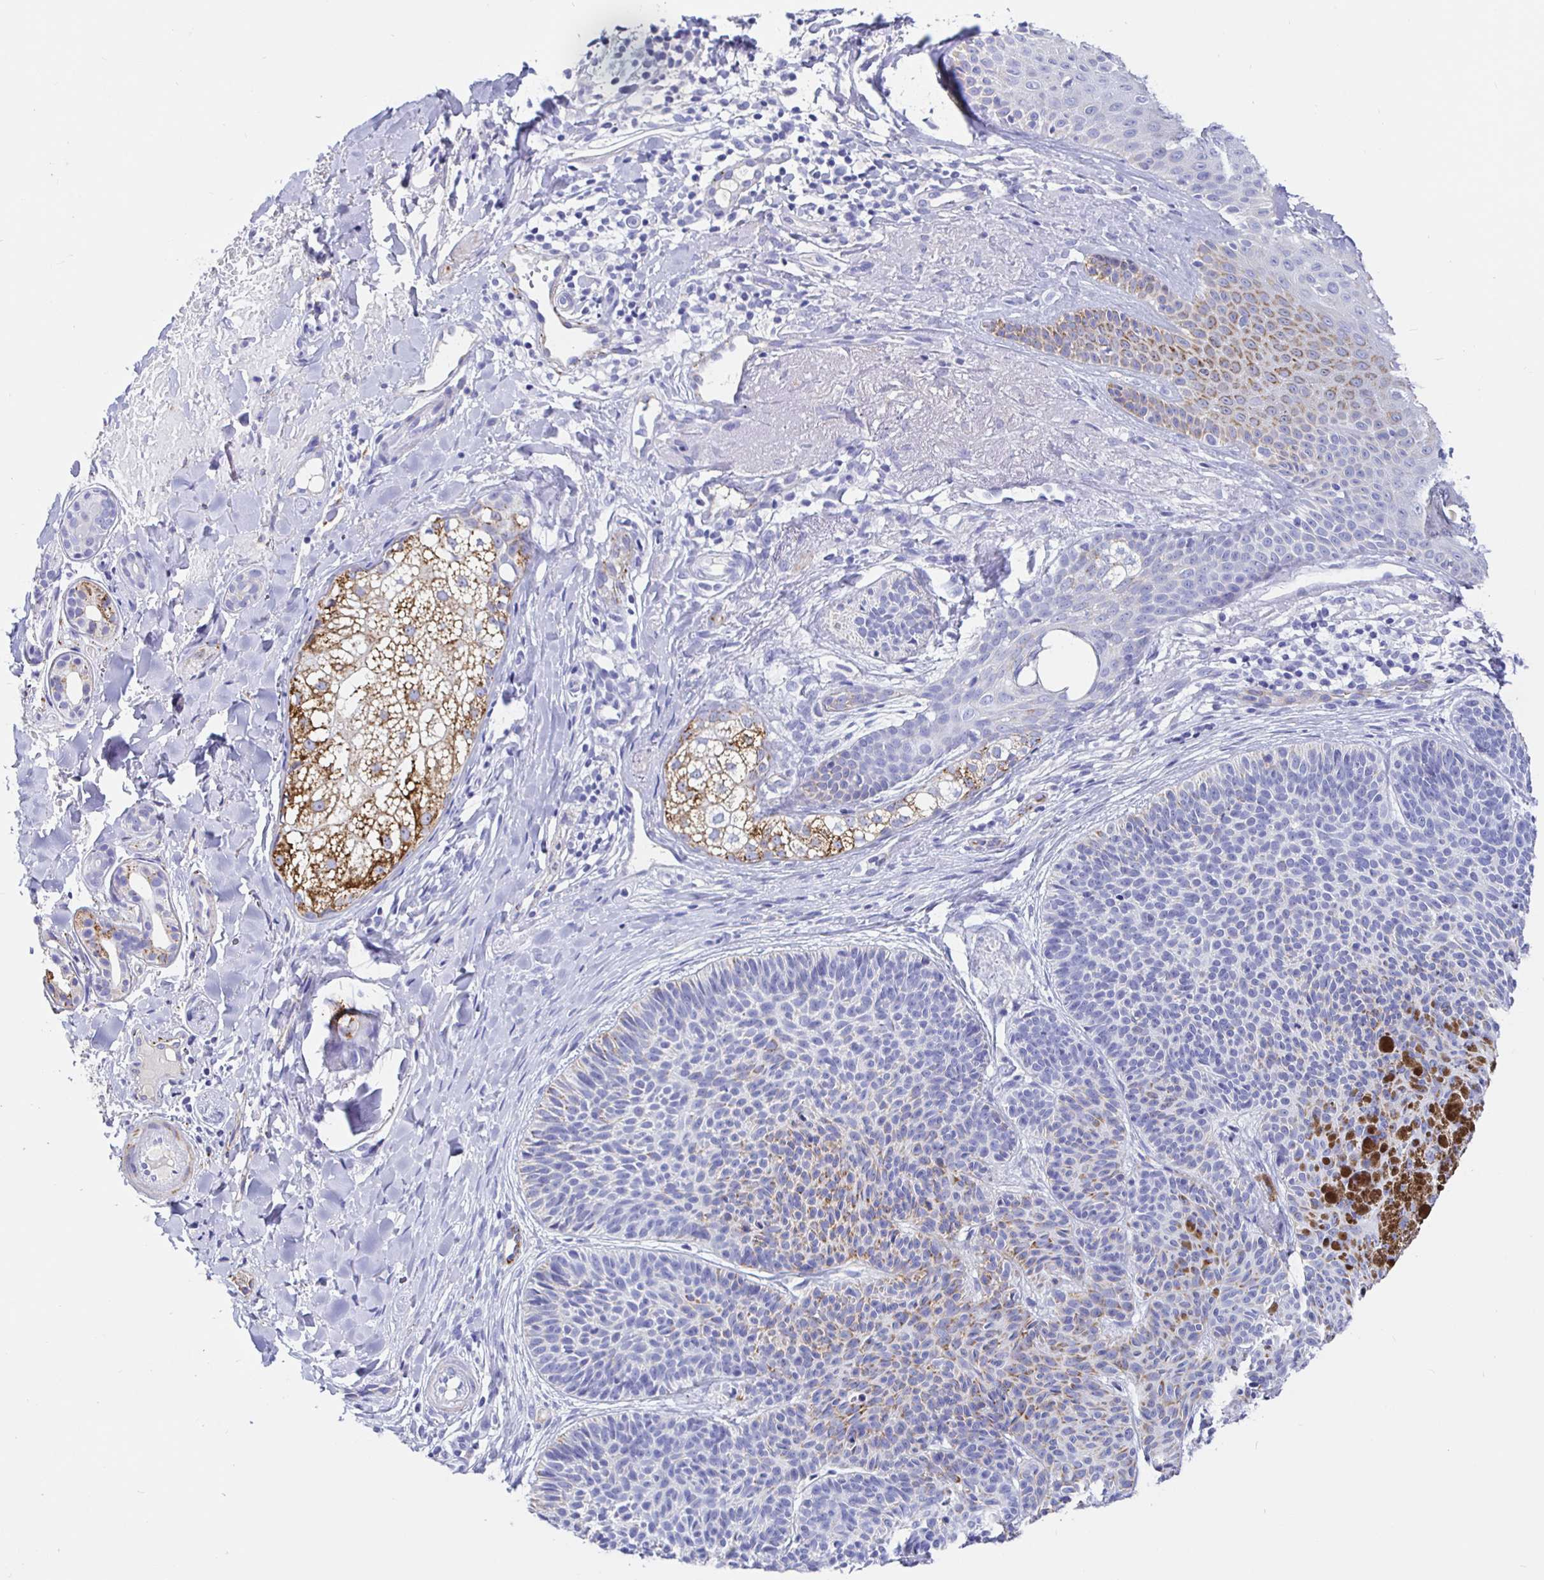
{"staining": {"intensity": "weak", "quantity": "<25%", "location": "cytoplasmic/membranous"}, "tissue": "skin cancer", "cell_type": "Tumor cells", "image_type": "cancer", "snomed": [{"axis": "morphology", "description": "Basal cell carcinoma"}, {"axis": "topography", "description": "Skin"}], "caption": "Immunohistochemistry histopathology image of neoplastic tissue: human skin cancer (basal cell carcinoma) stained with DAB (3,3'-diaminobenzidine) demonstrates no significant protein positivity in tumor cells.", "gene": "MAOA", "patient": {"sex": "male", "age": 82}}